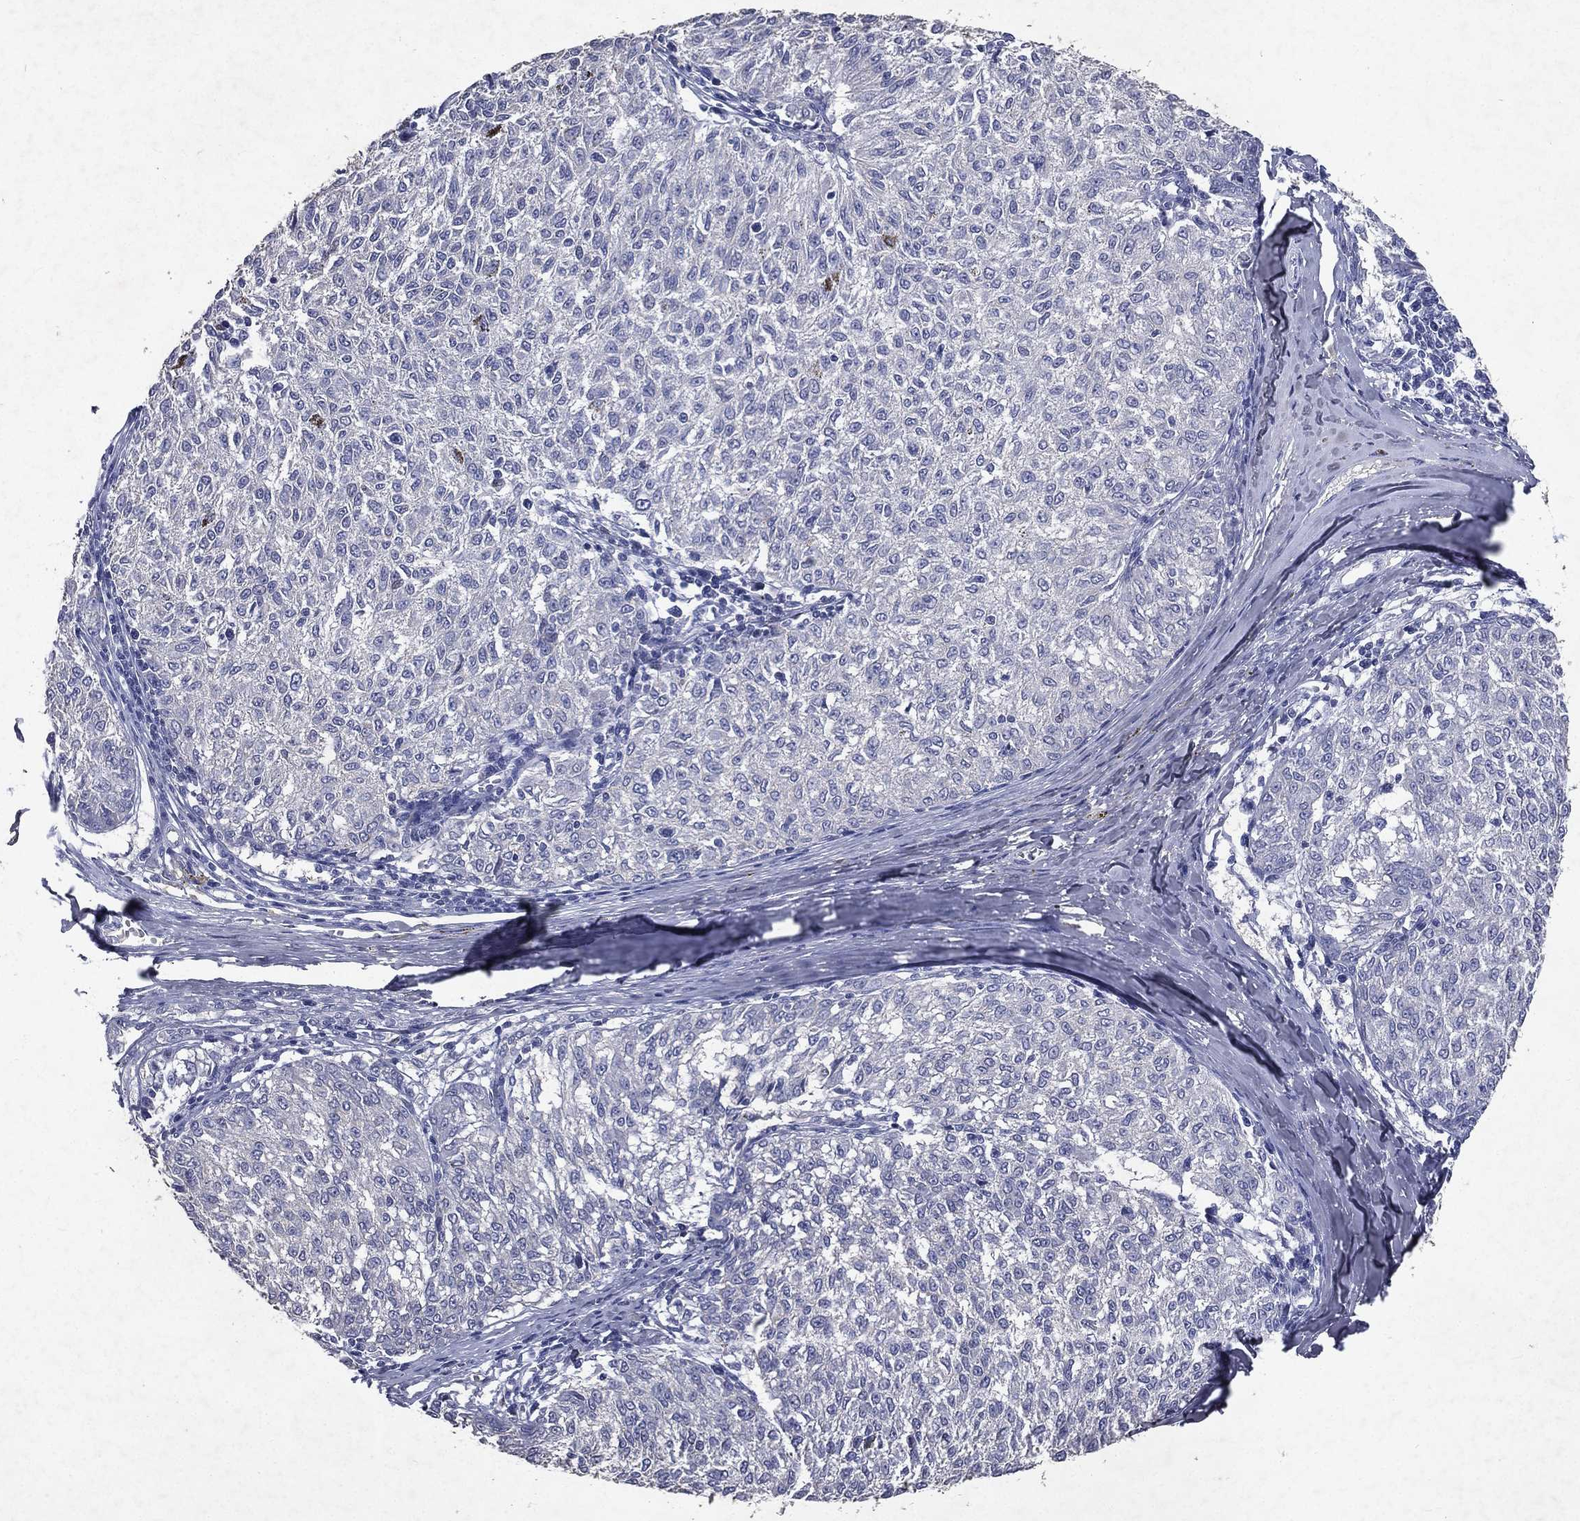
{"staining": {"intensity": "negative", "quantity": "none", "location": "none"}, "tissue": "melanoma", "cell_type": "Tumor cells", "image_type": "cancer", "snomed": [{"axis": "morphology", "description": "Malignant melanoma, NOS"}, {"axis": "topography", "description": "Skin"}], "caption": "Protein analysis of melanoma reveals no significant staining in tumor cells. (Brightfield microscopy of DAB (3,3'-diaminobenzidine) immunohistochemistry (IHC) at high magnification).", "gene": "SLC34A2", "patient": {"sex": "female", "age": 72}}